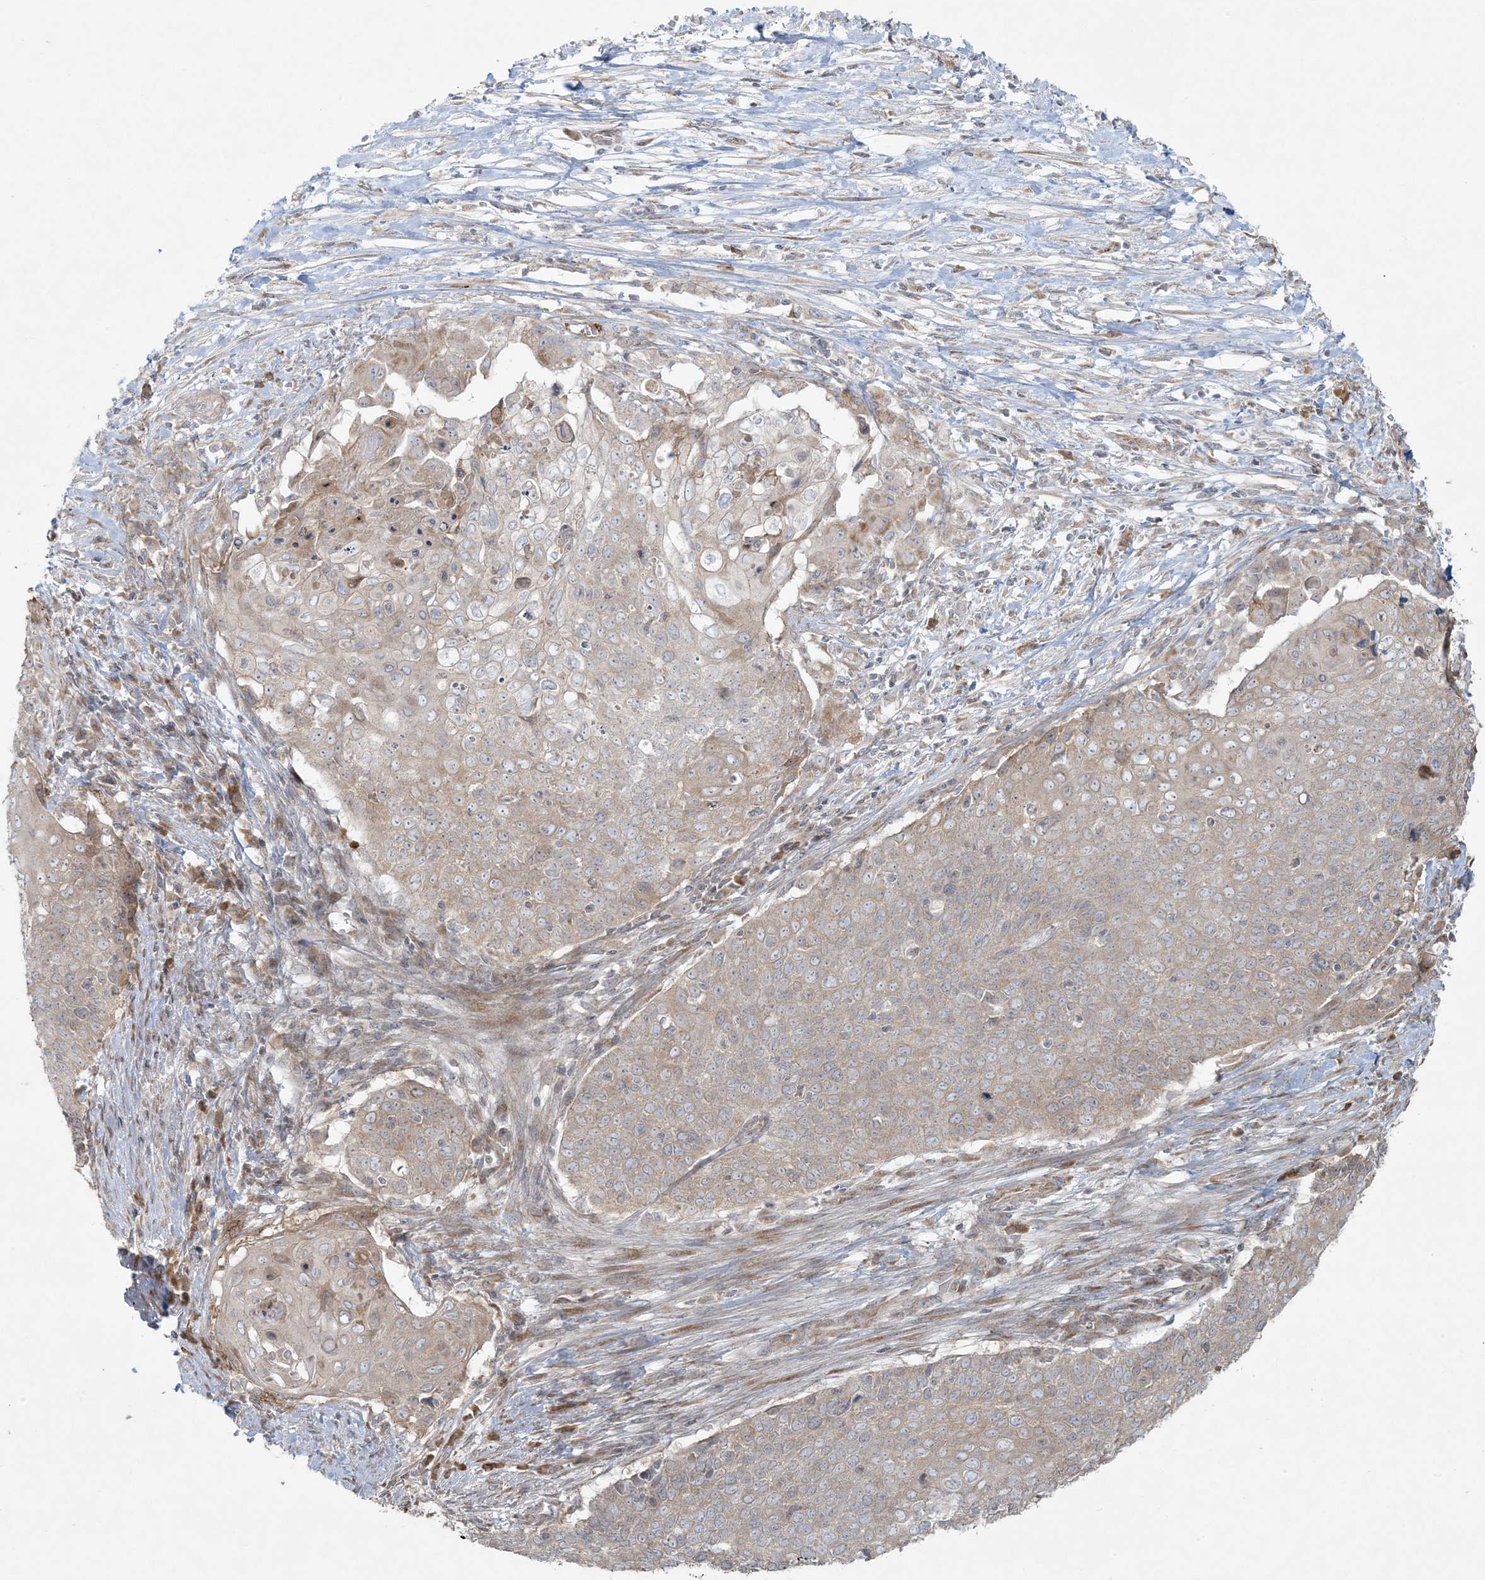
{"staining": {"intensity": "weak", "quantity": "<25%", "location": "cytoplasmic/membranous"}, "tissue": "cervical cancer", "cell_type": "Tumor cells", "image_type": "cancer", "snomed": [{"axis": "morphology", "description": "Squamous cell carcinoma, NOS"}, {"axis": "topography", "description": "Cervix"}], "caption": "Immunohistochemistry (IHC) histopathology image of human cervical cancer (squamous cell carcinoma) stained for a protein (brown), which displays no staining in tumor cells. (DAB (3,3'-diaminobenzidine) immunohistochemistry (IHC) with hematoxylin counter stain).", "gene": "ZNF263", "patient": {"sex": "female", "age": 39}}